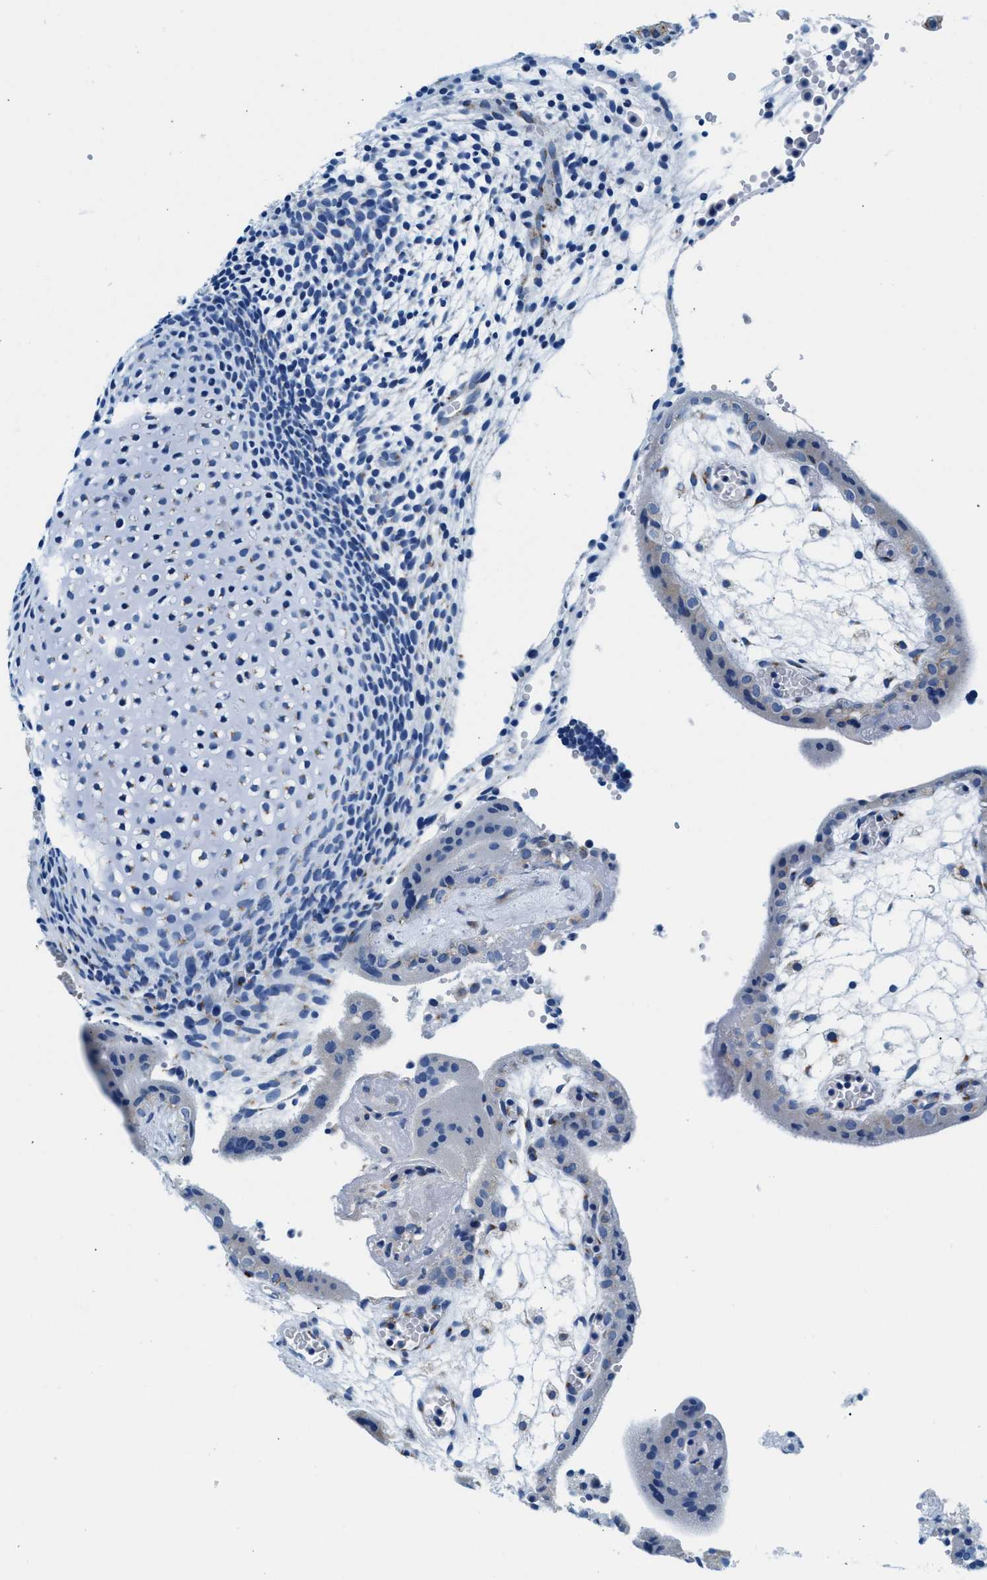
{"staining": {"intensity": "weak", "quantity": "25%-75%", "location": "cytoplasmic/membranous"}, "tissue": "placenta", "cell_type": "Decidual cells", "image_type": "normal", "snomed": [{"axis": "morphology", "description": "Normal tissue, NOS"}, {"axis": "topography", "description": "Placenta"}], "caption": "Placenta stained for a protein (brown) demonstrates weak cytoplasmic/membranous positive staining in approximately 25%-75% of decidual cells.", "gene": "VPS53", "patient": {"sex": "female", "age": 18}}